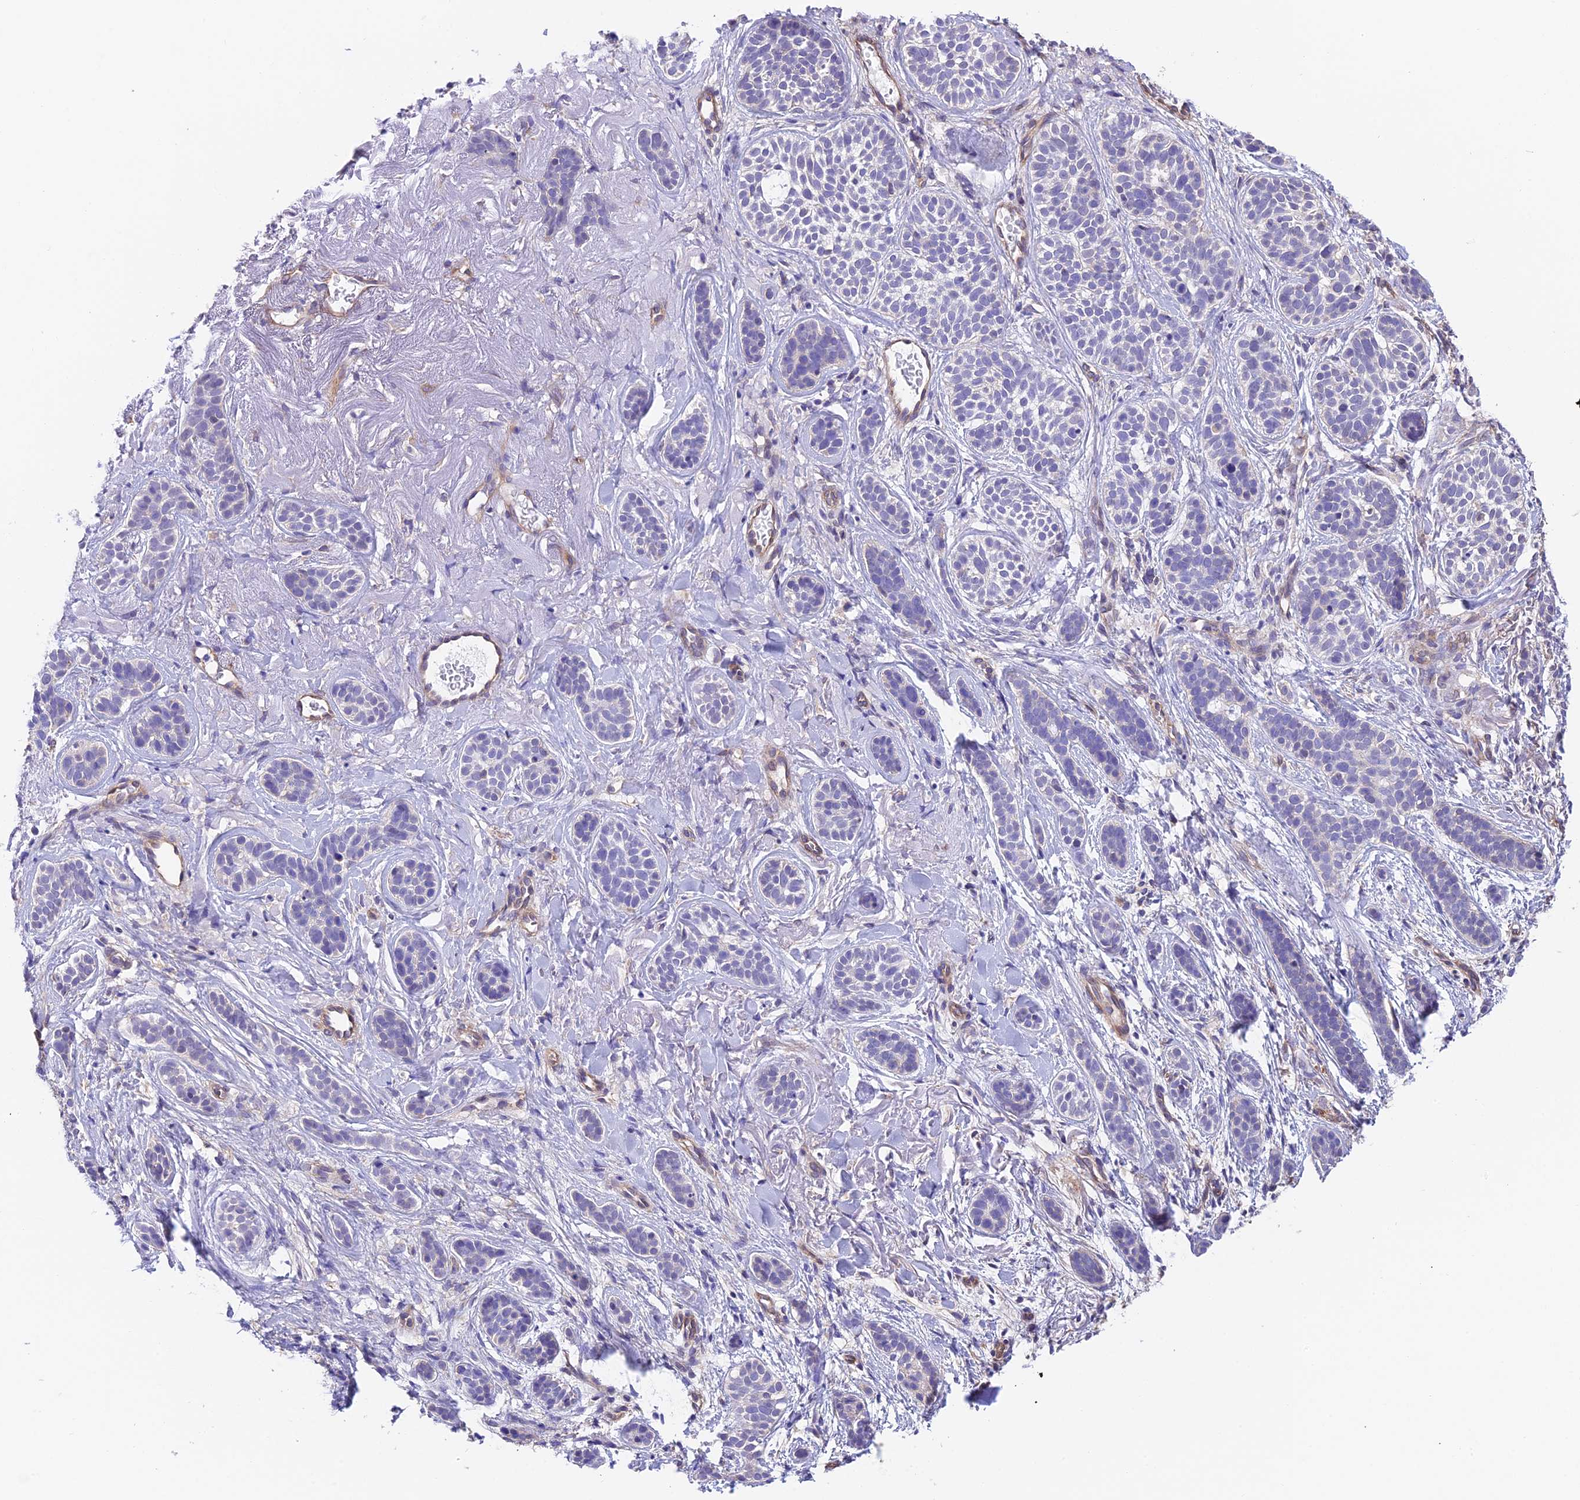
{"staining": {"intensity": "negative", "quantity": "none", "location": "none"}, "tissue": "skin cancer", "cell_type": "Tumor cells", "image_type": "cancer", "snomed": [{"axis": "morphology", "description": "Basal cell carcinoma"}, {"axis": "topography", "description": "Skin"}], "caption": "Immunohistochemistry histopathology image of neoplastic tissue: basal cell carcinoma (skin) stained with DAB shows no significant protein positivity in tumor cells.", "gene": "QRFP", "patient": {"sex": "male", "age": 71}}